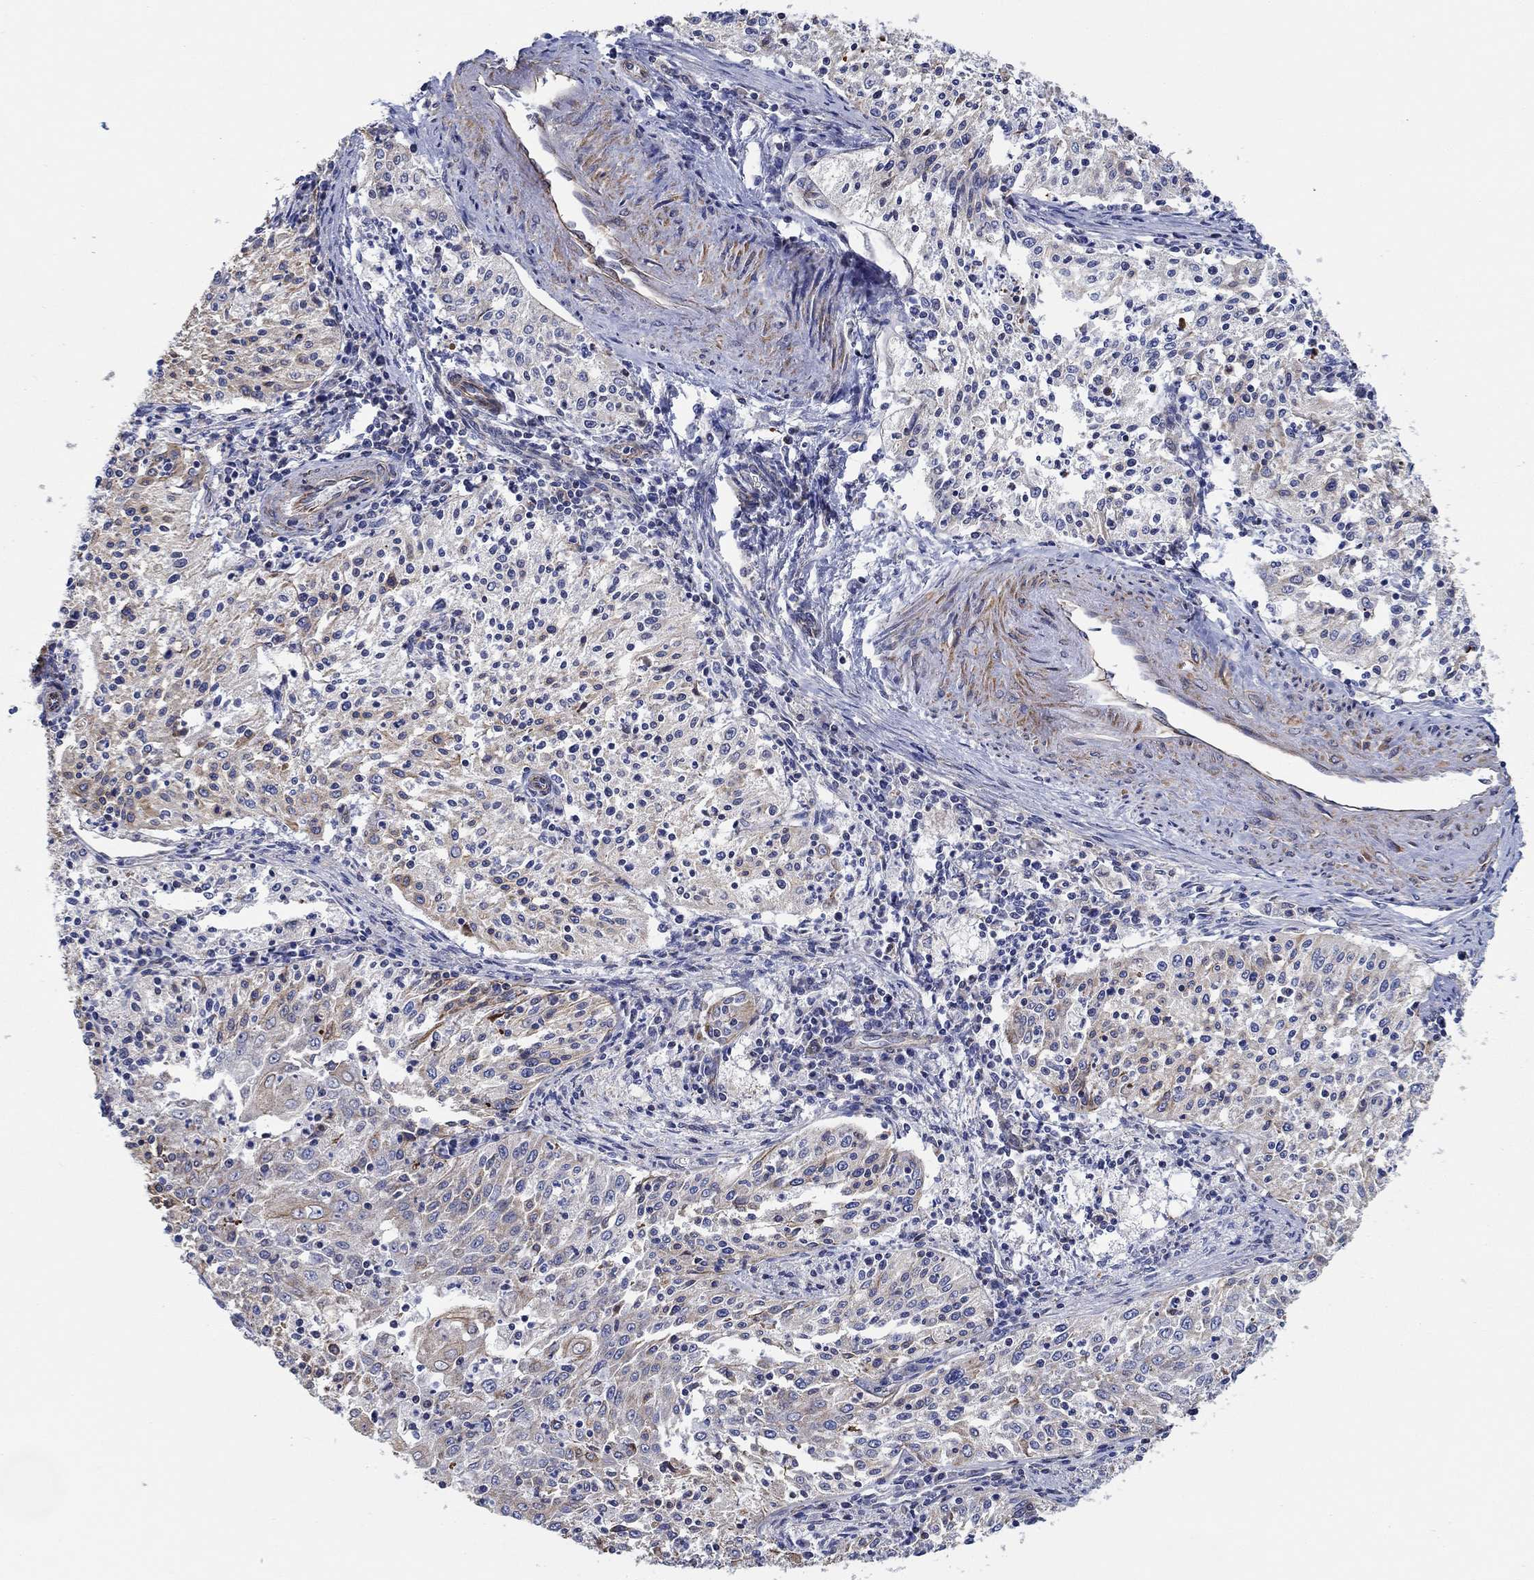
{"staining": {"intensity": "weak", "quantity": "<25%", "location": "cytoplasmic/membranous"}, "tissue": "cervical cancer", "cell_type": "Tumor cells", "image_type": "cancer", "snomed": [{"axis": "morphology", "description": "Squamous cell carcinoma, NOS"}, {"axis": "topography", "description": "Cervix"}], "caption": "Human cervical cancer (squamous cell carcinoma) stained for a protein using immunohistochemistry reveals no positivity in tumor cells.", "gene": "FMN1", "patient": {"sex": "female", "age": 41}}